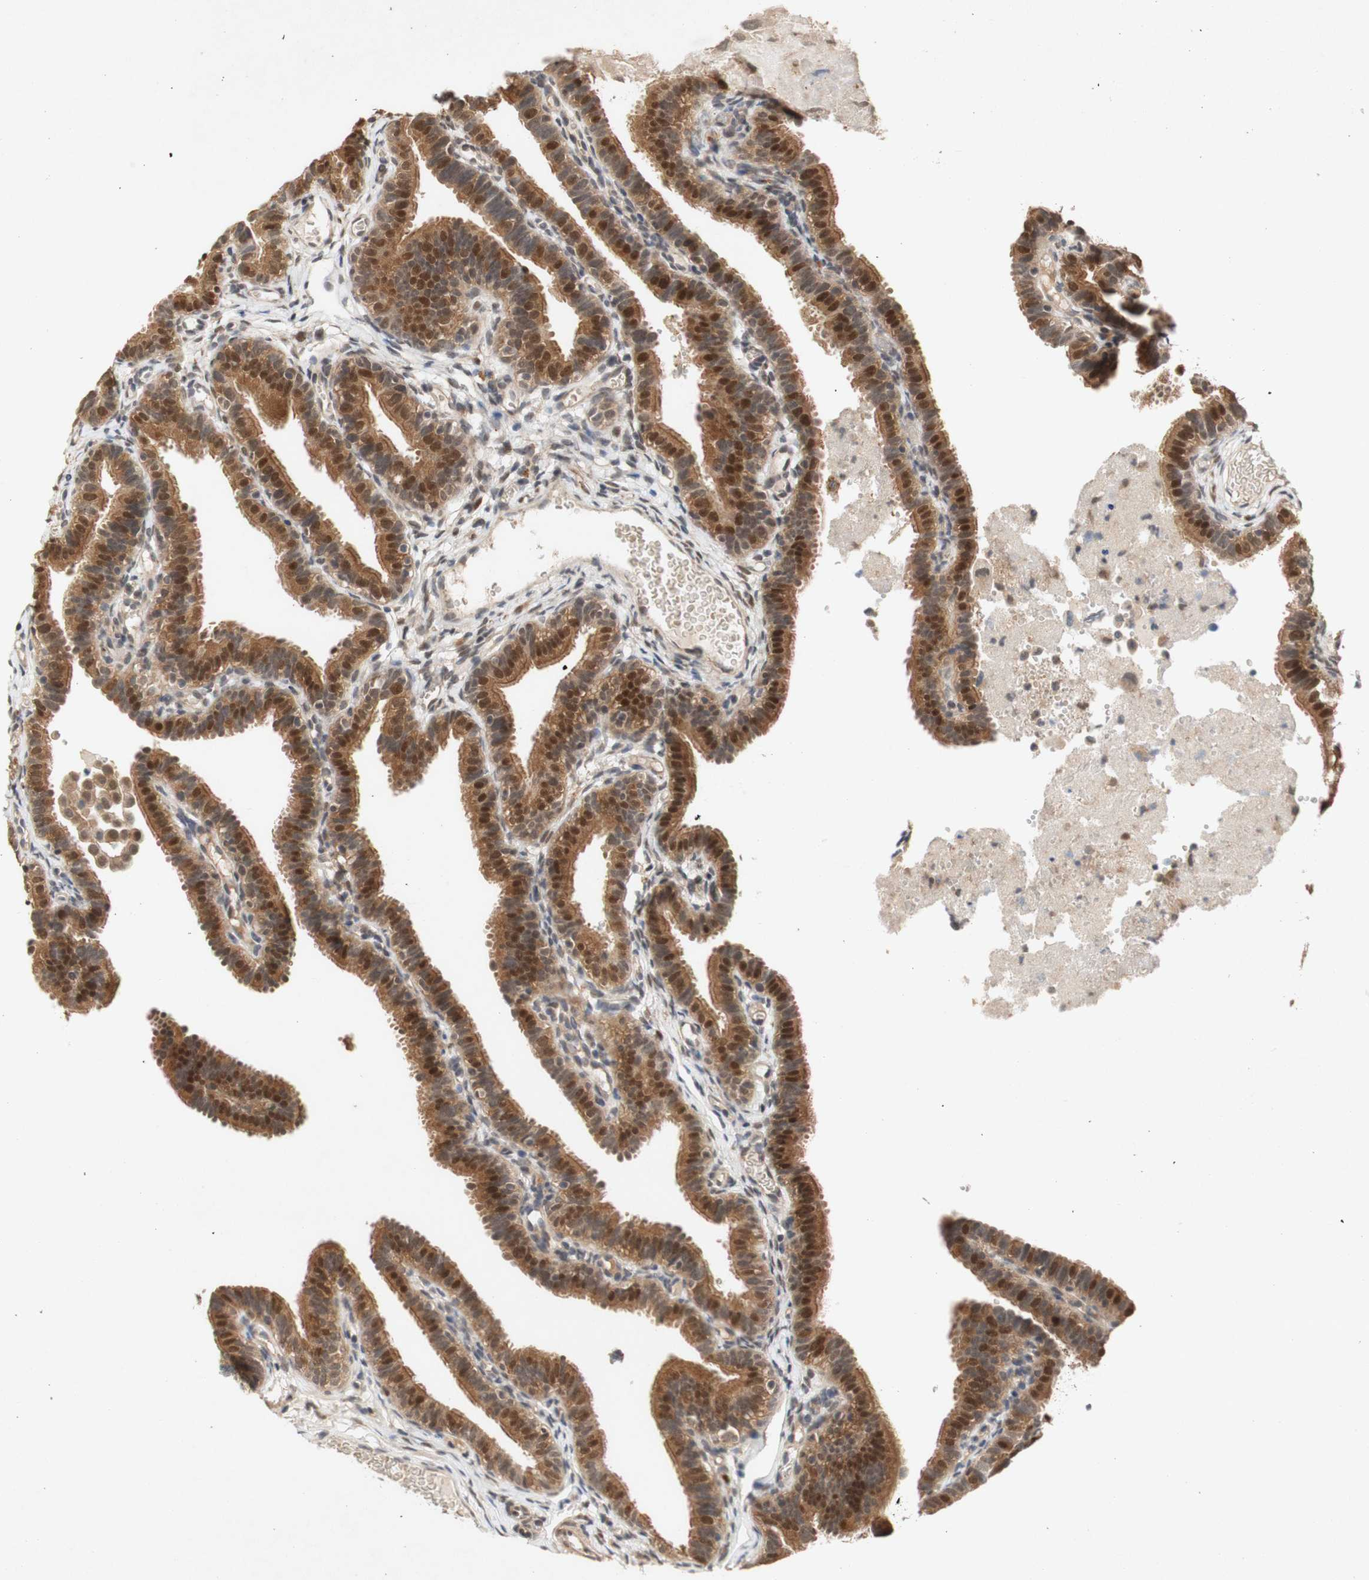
{"staining": {"intensity": "moderate", "quantity": ">75%", "location": "cytoplasmic/membranous,nuclear"}, "tissue": "fallopian tube", "cell_type": "Glandular cells", "image_type": "normal", "snomed": [{"axis": "morphology", "description": "Normal tissue, NOS"}, {"axis": "topography", "description": "Fallopian tube"}, {"axis": "topography", "description": "Placenta"}], "caption": "Approximately >75% of glandular cells in benign human fallopian tube demonstrate moderate cytoplasmic/membranous,nuclear protein expression as visualized by brown immunohistochemical staining.", "gene": "PIN1", "patient": {"sex": "female", "age": 34}}